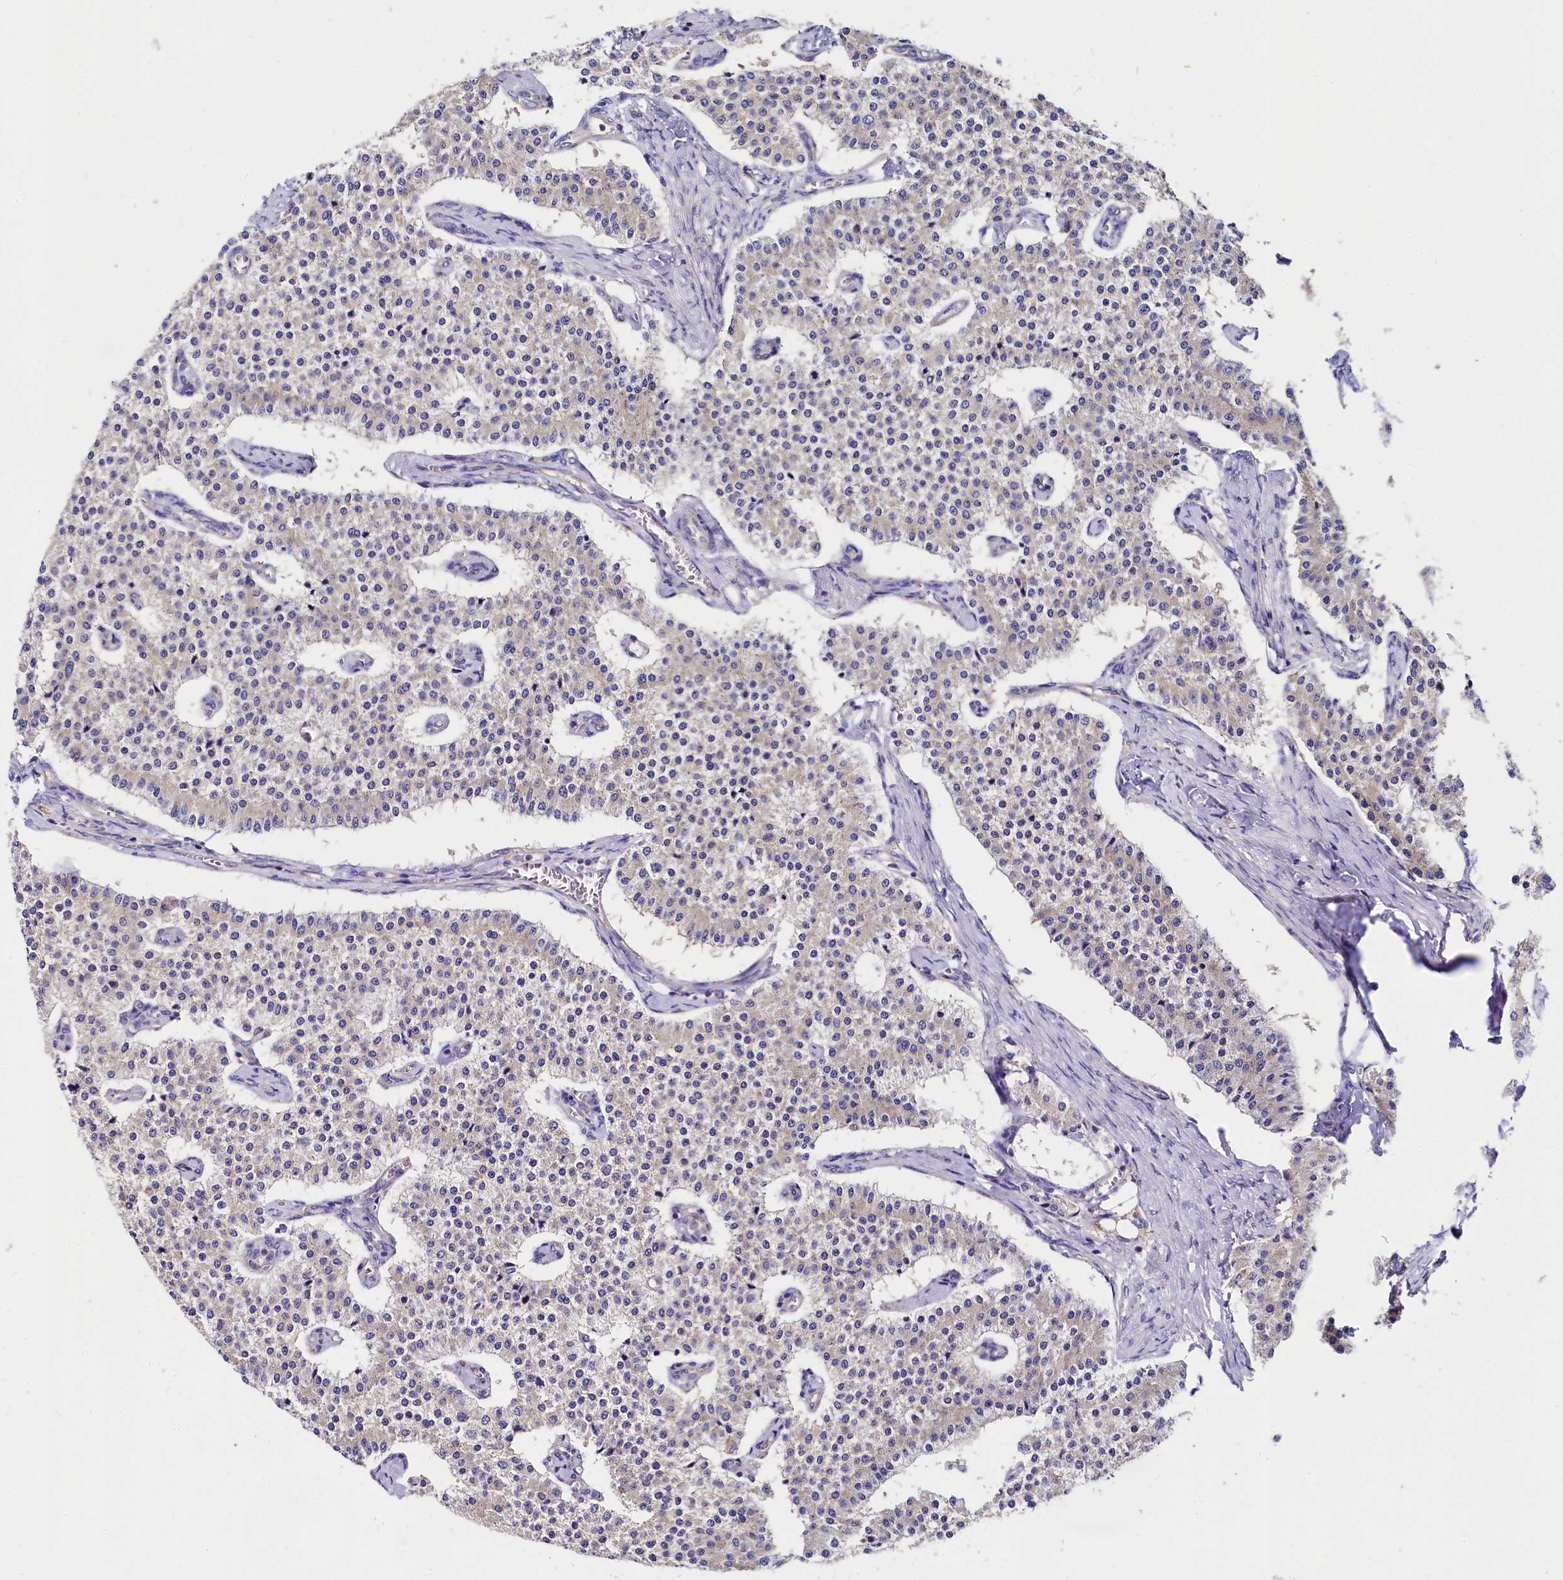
{"staining": {"intensity": "negative", "quantity": "none", "location": "none"}, "tissue": "carcinoid", "cell_type": "Tumor cells", "image_type": "cancer", "snomed": [{"axis": "morphology", "description": "Carcinoid, malignant, NOS"}, {"axis": "topography", "description": "Colon"}], "caption": "IHC histopathology image of carcinoid stained for a protein (brown), which displays no staining in tumor cells.", "gene": "QARS1", "patient": {"sex": "female", "age": 52}}